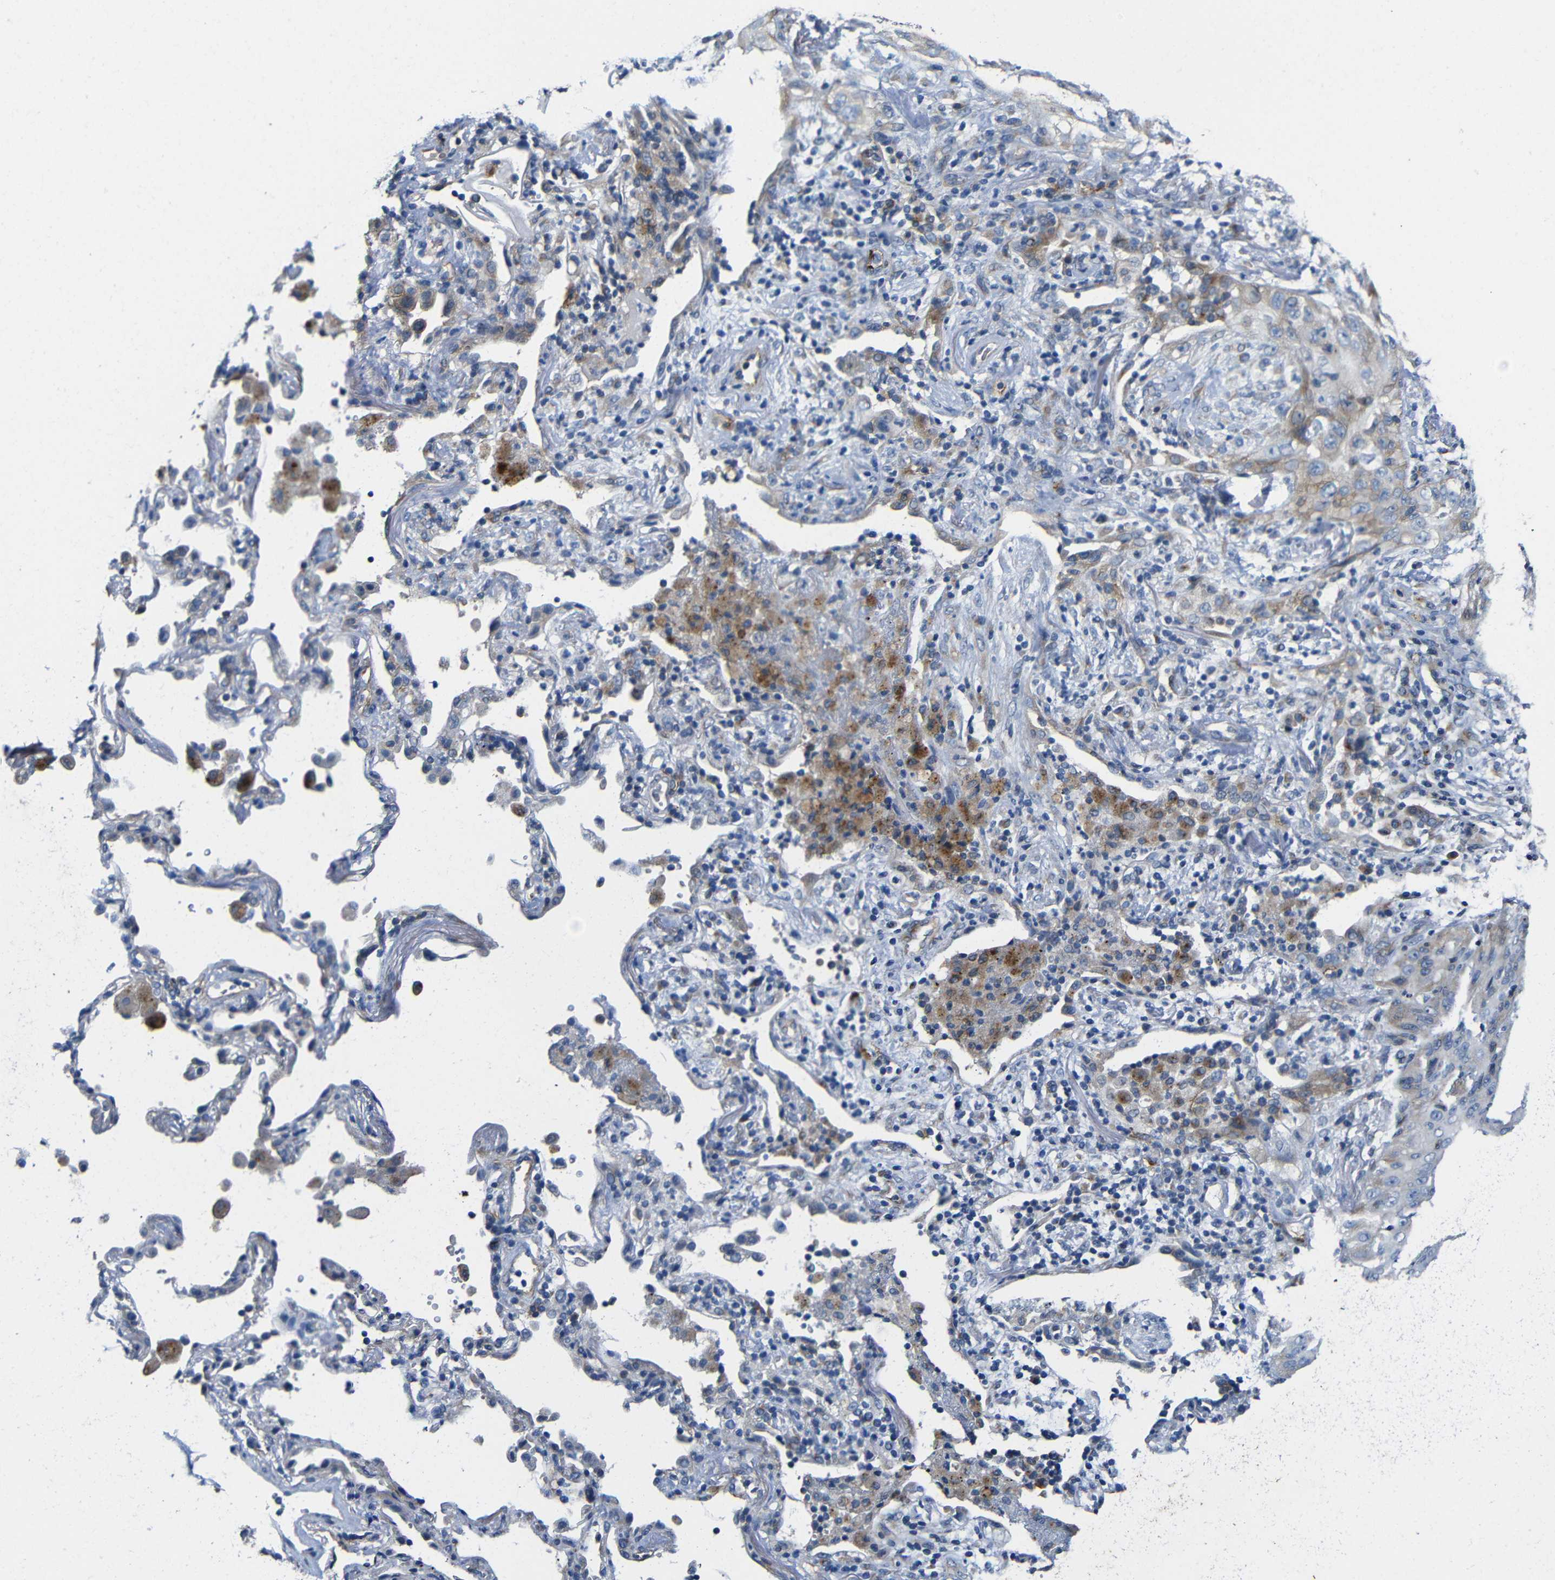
{"staining": {"intensity": "weak", "quantity": "25%-75%", "location": "cytoplasmic/membranous"}, "tissue": "lung cancer", "cell_type": "Tumor cells", "image_type": "cancer", "snomed": [{"axis": "morphology", "description": "Squamous cell carcinoma, NOS"}, {"axis": "topography", "description": "Lung"}], "caption": "The immunohistochemical stain shows weak cytoplasmic/membranous expression in tumor cells of lung cancer tissue. Immunohistochemistry (ihc) stains the protein in brown and the nuclei are stained blue.", "gene": "ACKR2", "patient": {"sex": "female", "age": 67}}